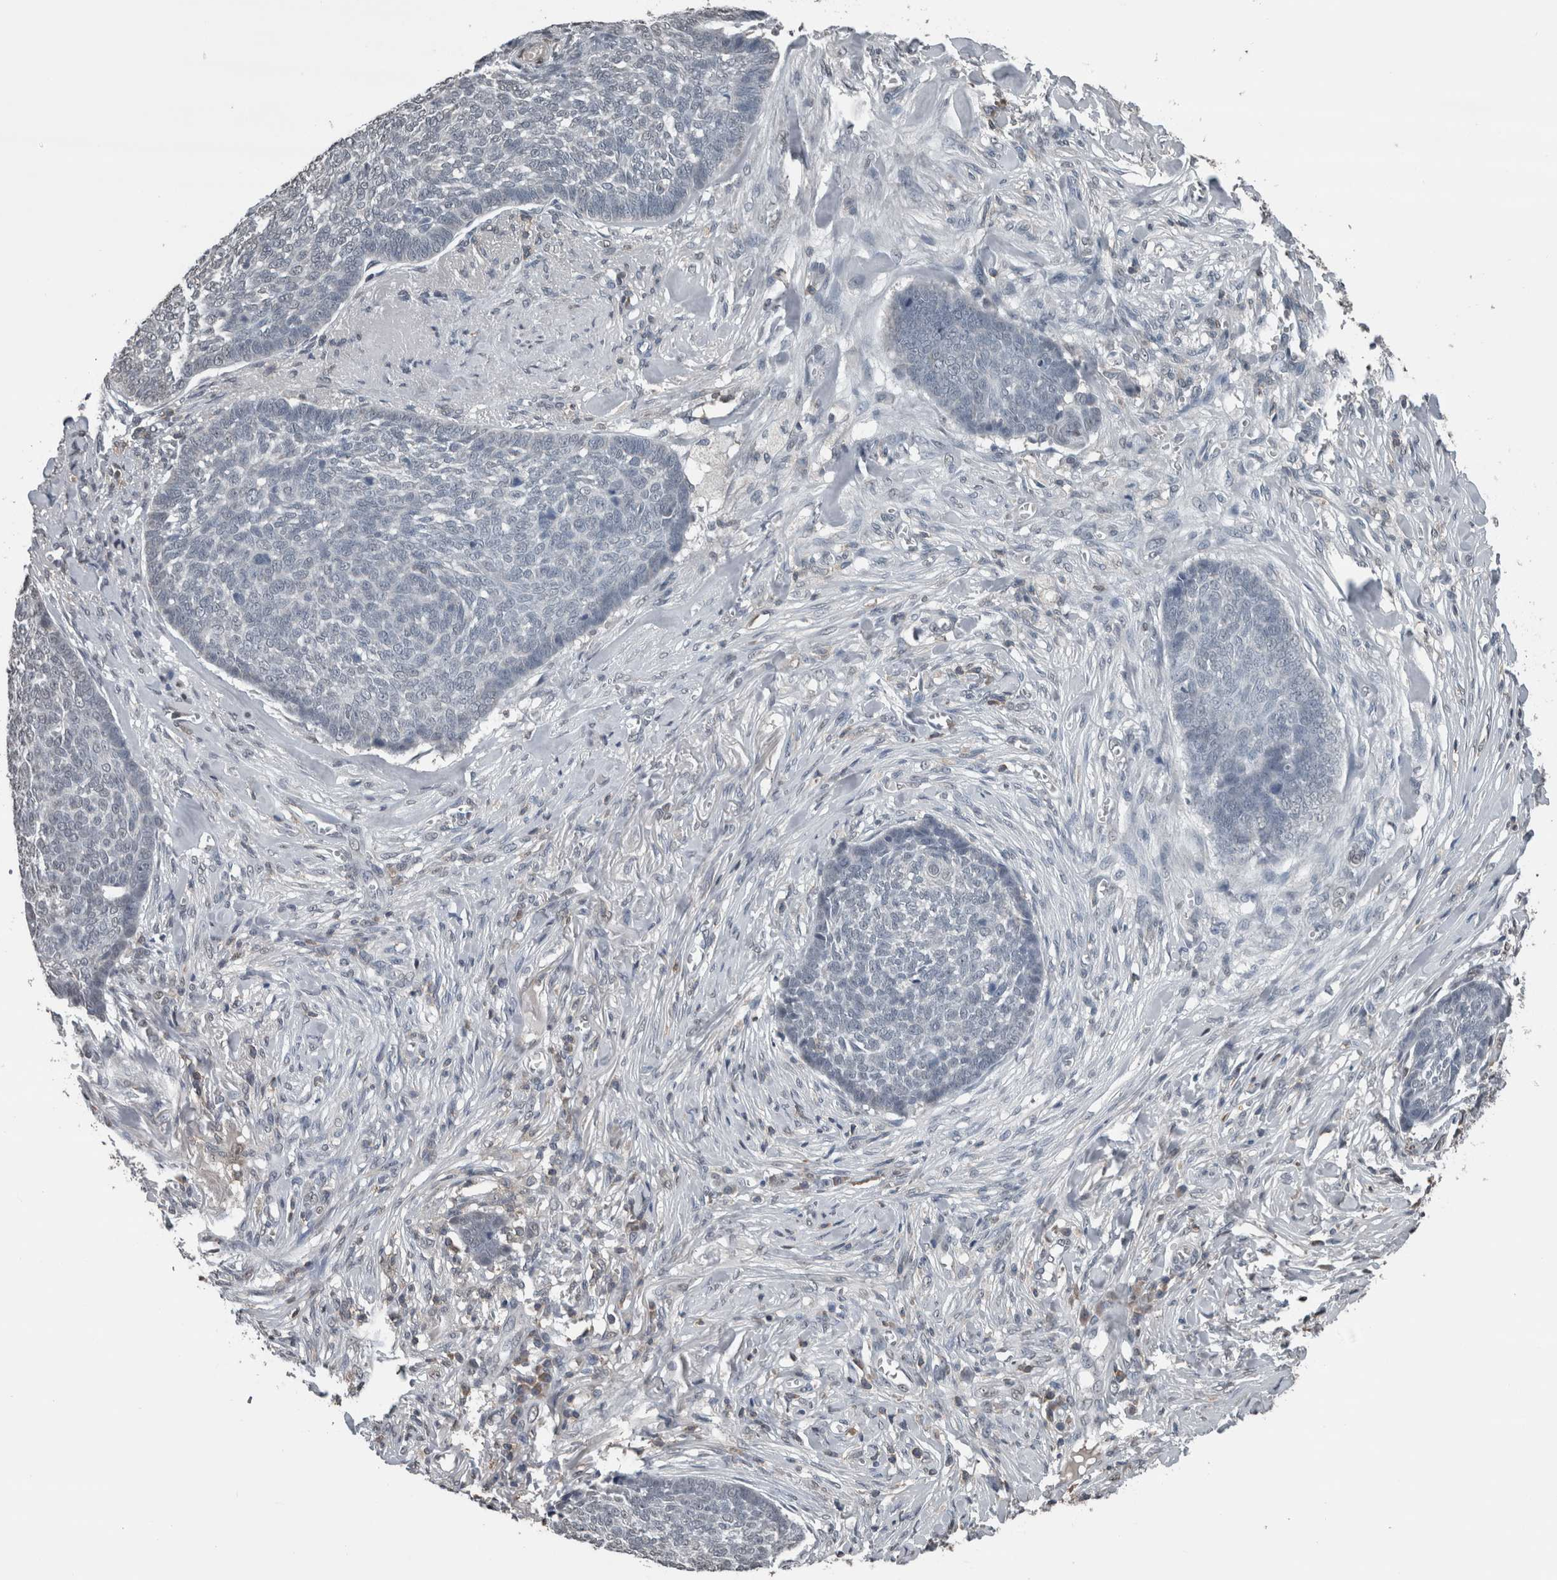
{"staining": {"intensity": "negative", "quantity": "none", "location": "none"}, "tissue": "skin cancer", "cell_type": "Tumor cells", "image_type": "cancer", "snomed": [{"axis": "morphology", "description": "Basal cell carcinoma"}, {"axis": "topography", "description": "Skin"}], "caption": "IHC image of human basal cell carcinoma (skin) stained for a protein (brown), which shows no staining in tumor cells.", "gene": "MAFF", "patient": {"sex": "male", "age": 84}}